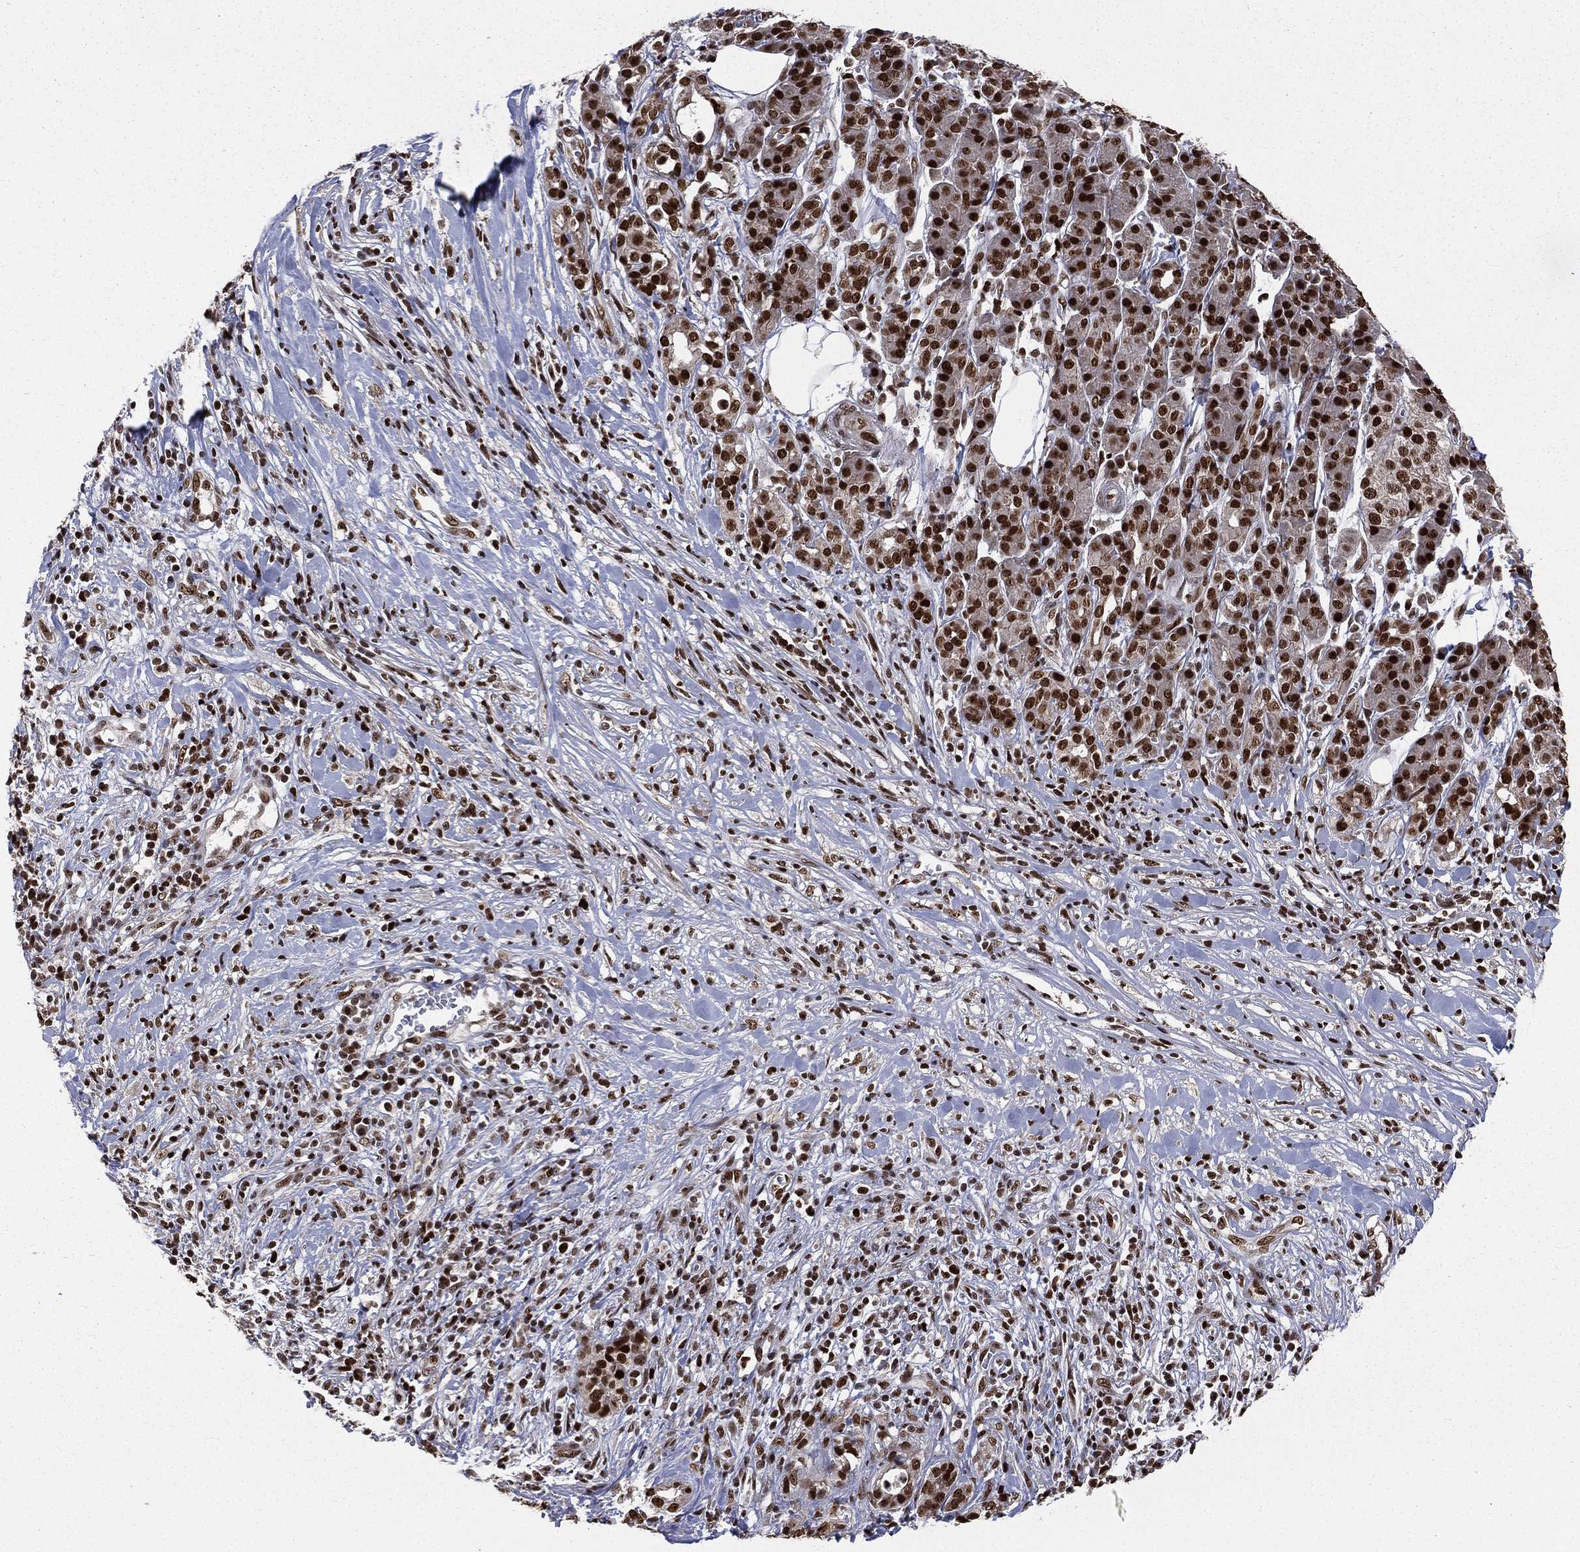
{"staining": {"intensity": "strong", "quantity": ">75%", "location": "nuclear"}, "tissue": "pancreatic cancer", "cell_type": "Tumor cells", "image_type": "cancer", "snomed": [{"axis": "morphology", "description": "Adenocarcinoma, NOS"}, {"axis": "topography", "description": "Pancreas"}], "caption": "Approximately >75% of tumor cells in human pancreatic cancer display strong nuclear protein staining as visualized by brown immunohistochemical staining.", "gene": "POLB", "patient": {"sex": "male", "age": 61}}